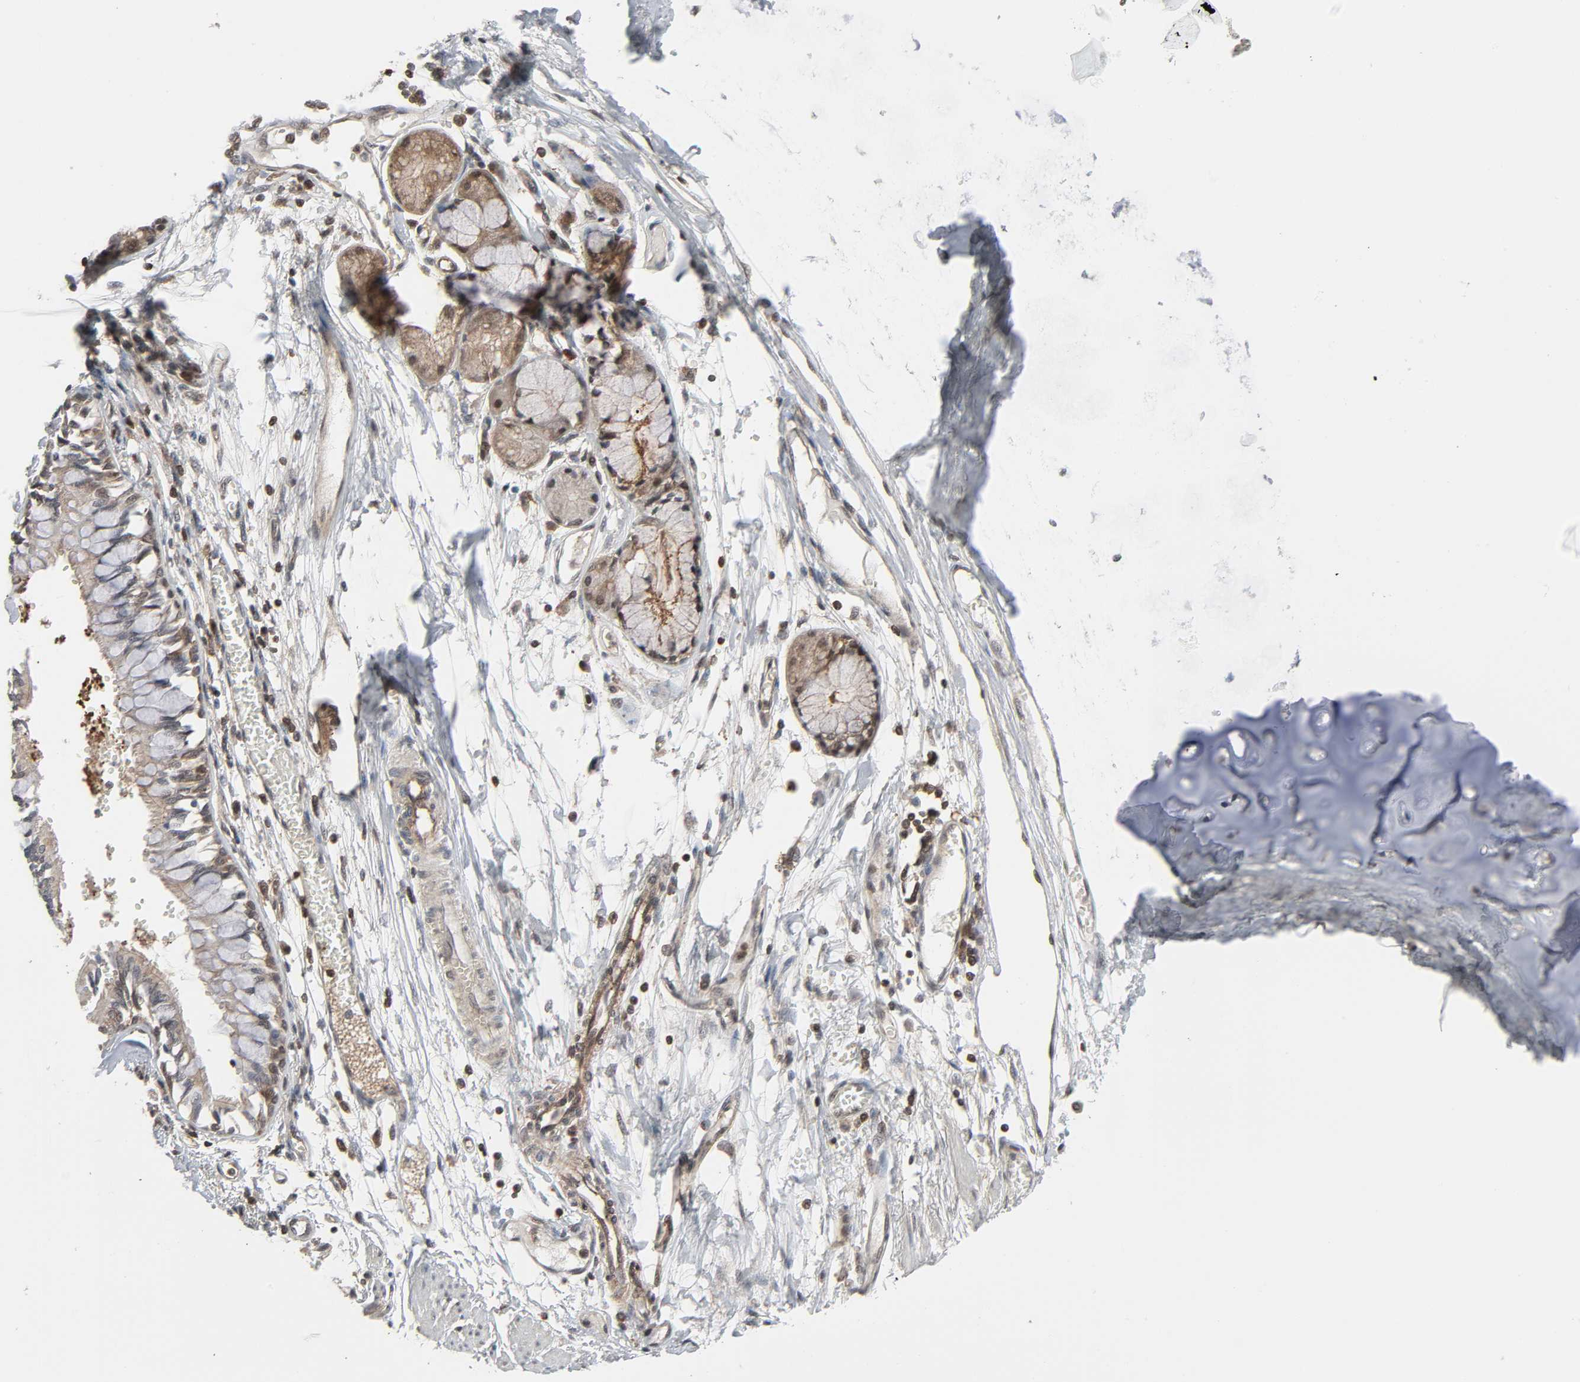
{"staining": {"intensity": "strong", "quantity": ">75%", "location": "cytoplasmic/membranous,nuclear"}, "tissue": "bronchus", "cell_type": "Respiratory epithelial cells", "image_type": "normal", "snomed": [{"axis": "morphology", "description": "Normal tissue, NOS"}, {"axis": "topography", "description": "Bronchus"}, {"axis": "topography", "description": "Lung"}], "caption": "Protein staining of unremarkable bronchus displays strong cytoplasmic/membranous,nuclear expression in approximately >75% of respiratory epithelial cells. Immunohistochemistry stains the protein in brown and the nuclei are stained blue.", "gene": "GSK3A", "patient": {"sex": "female", "age": 56}}